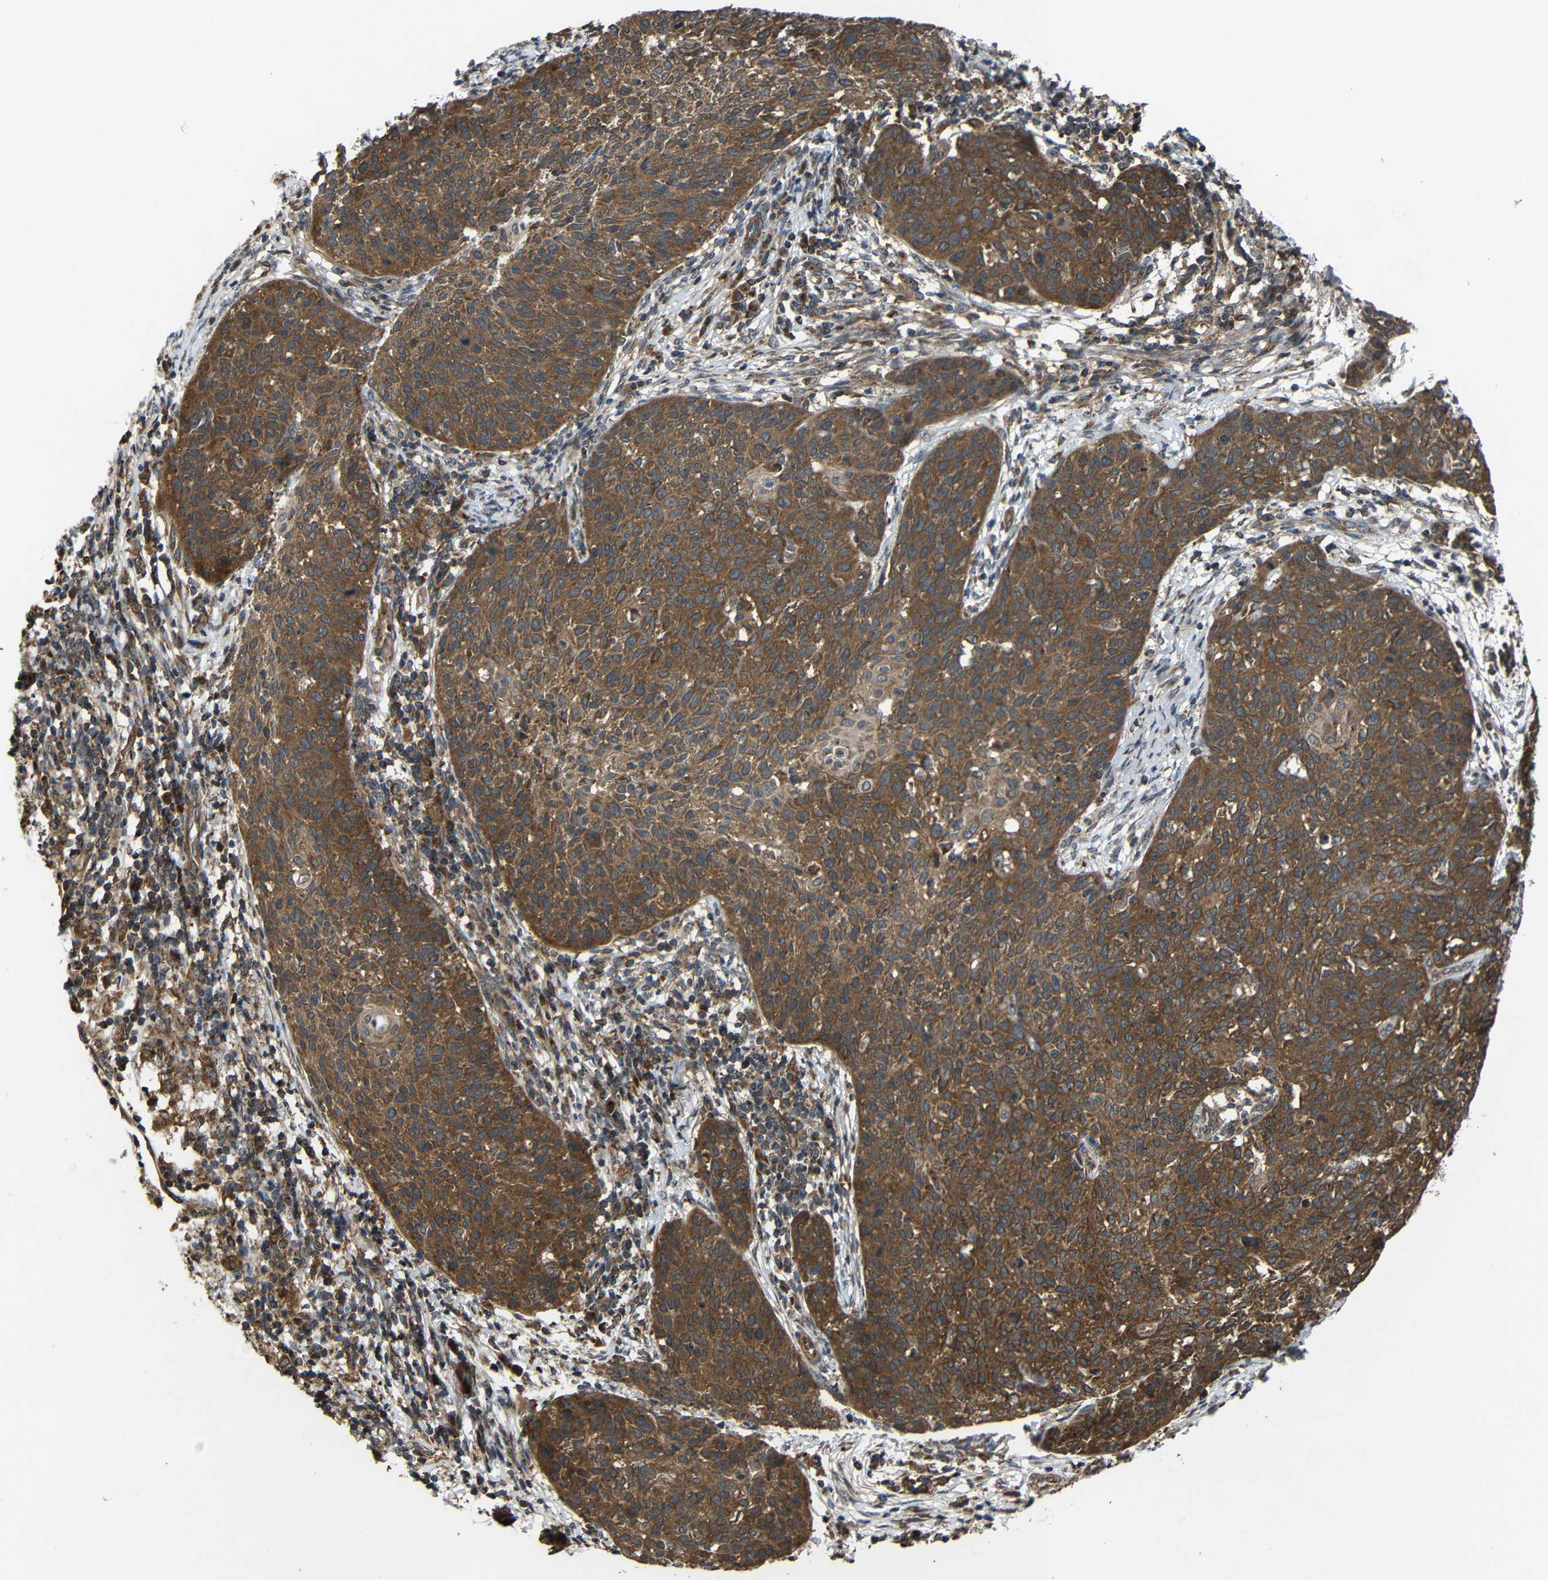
{"staining": {"intensity": "moderate", "quantity": ">75%", "location": "cytoplasmic/membranous"}, "tissue": "cervical cancer", "cell_type": "Tumor cells", "image_type": "cancer", "snomed": [{"axis": "morphology", "description": "Squamous cell carcinoma, NOS"}, {"axis": "topography", "description": "Cervix"}], "caption": "Protein staining reveals moderate cytoplasmic/membranous expression in about >75% of tumor cells in cervical cancer. (Stains: DAB (3,3'-diaminobenzidine) in brown, nuclei in blue, Microscopy: brightfield microscopy at high magnification).", "gene": "C1GALT1", "patient": {"sex": "female", "age": 38}}